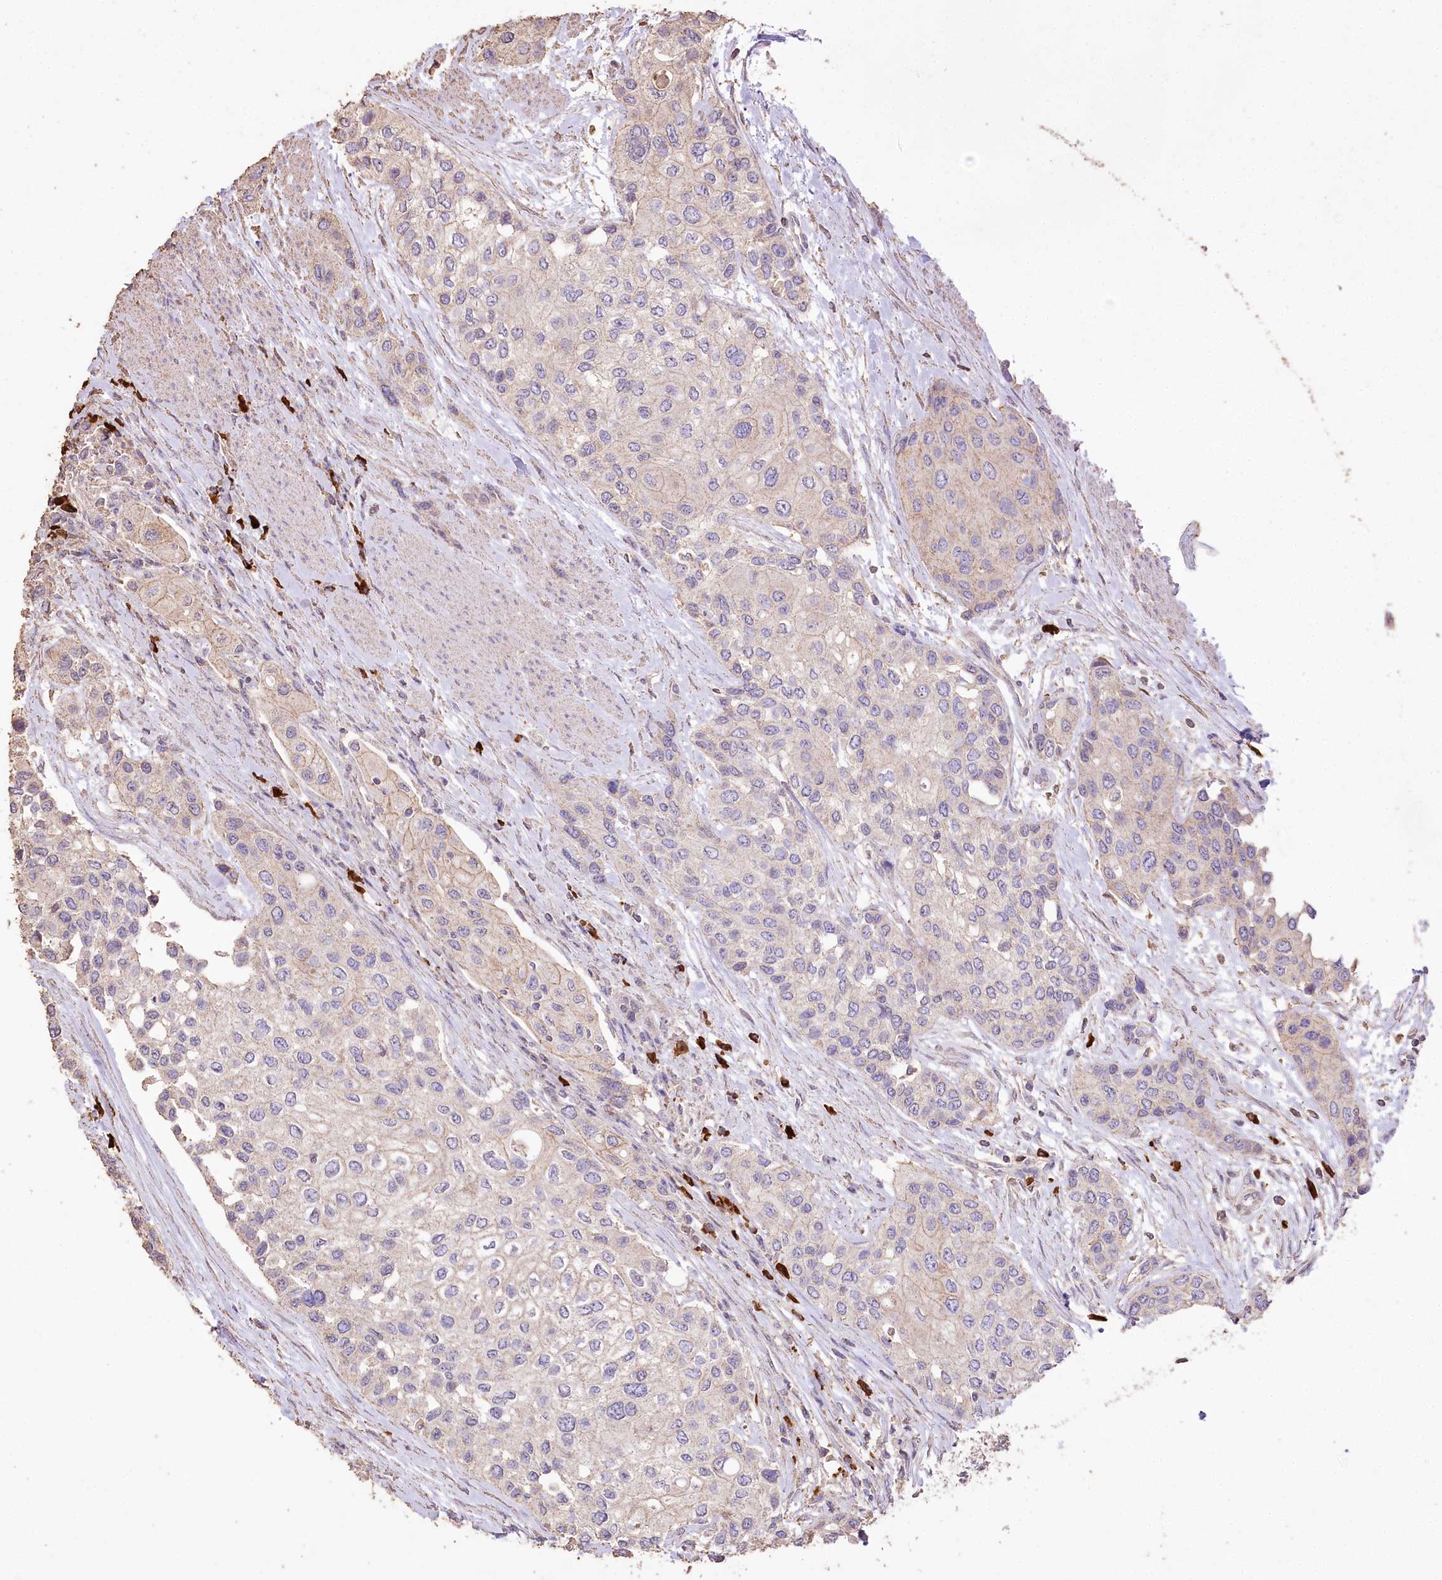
{"staining": {"intensity": "weak", "quantity": "<25%", "location": "cytoplasmic/membranous"}, "tissue": "urothelial cancer", "cell_type": "Tumor cells", "image_type": "cancer", "snomed": [{"axis": "morphology", "description": "Normal tissue, NOS"}, {"axis": "morphology", "description": "Urothelial carcinoma, High grade"}, {"axis": "topography", "description": "Vascular tissue"}, {"axis": "topography", "description": "Urinary bladder"}], "caption": "A photomicrograph of human urothelial cancer is negative for staining in tumor cells.", "gene": "IREB2", "patient": {"sex": "female", "age": 56}}